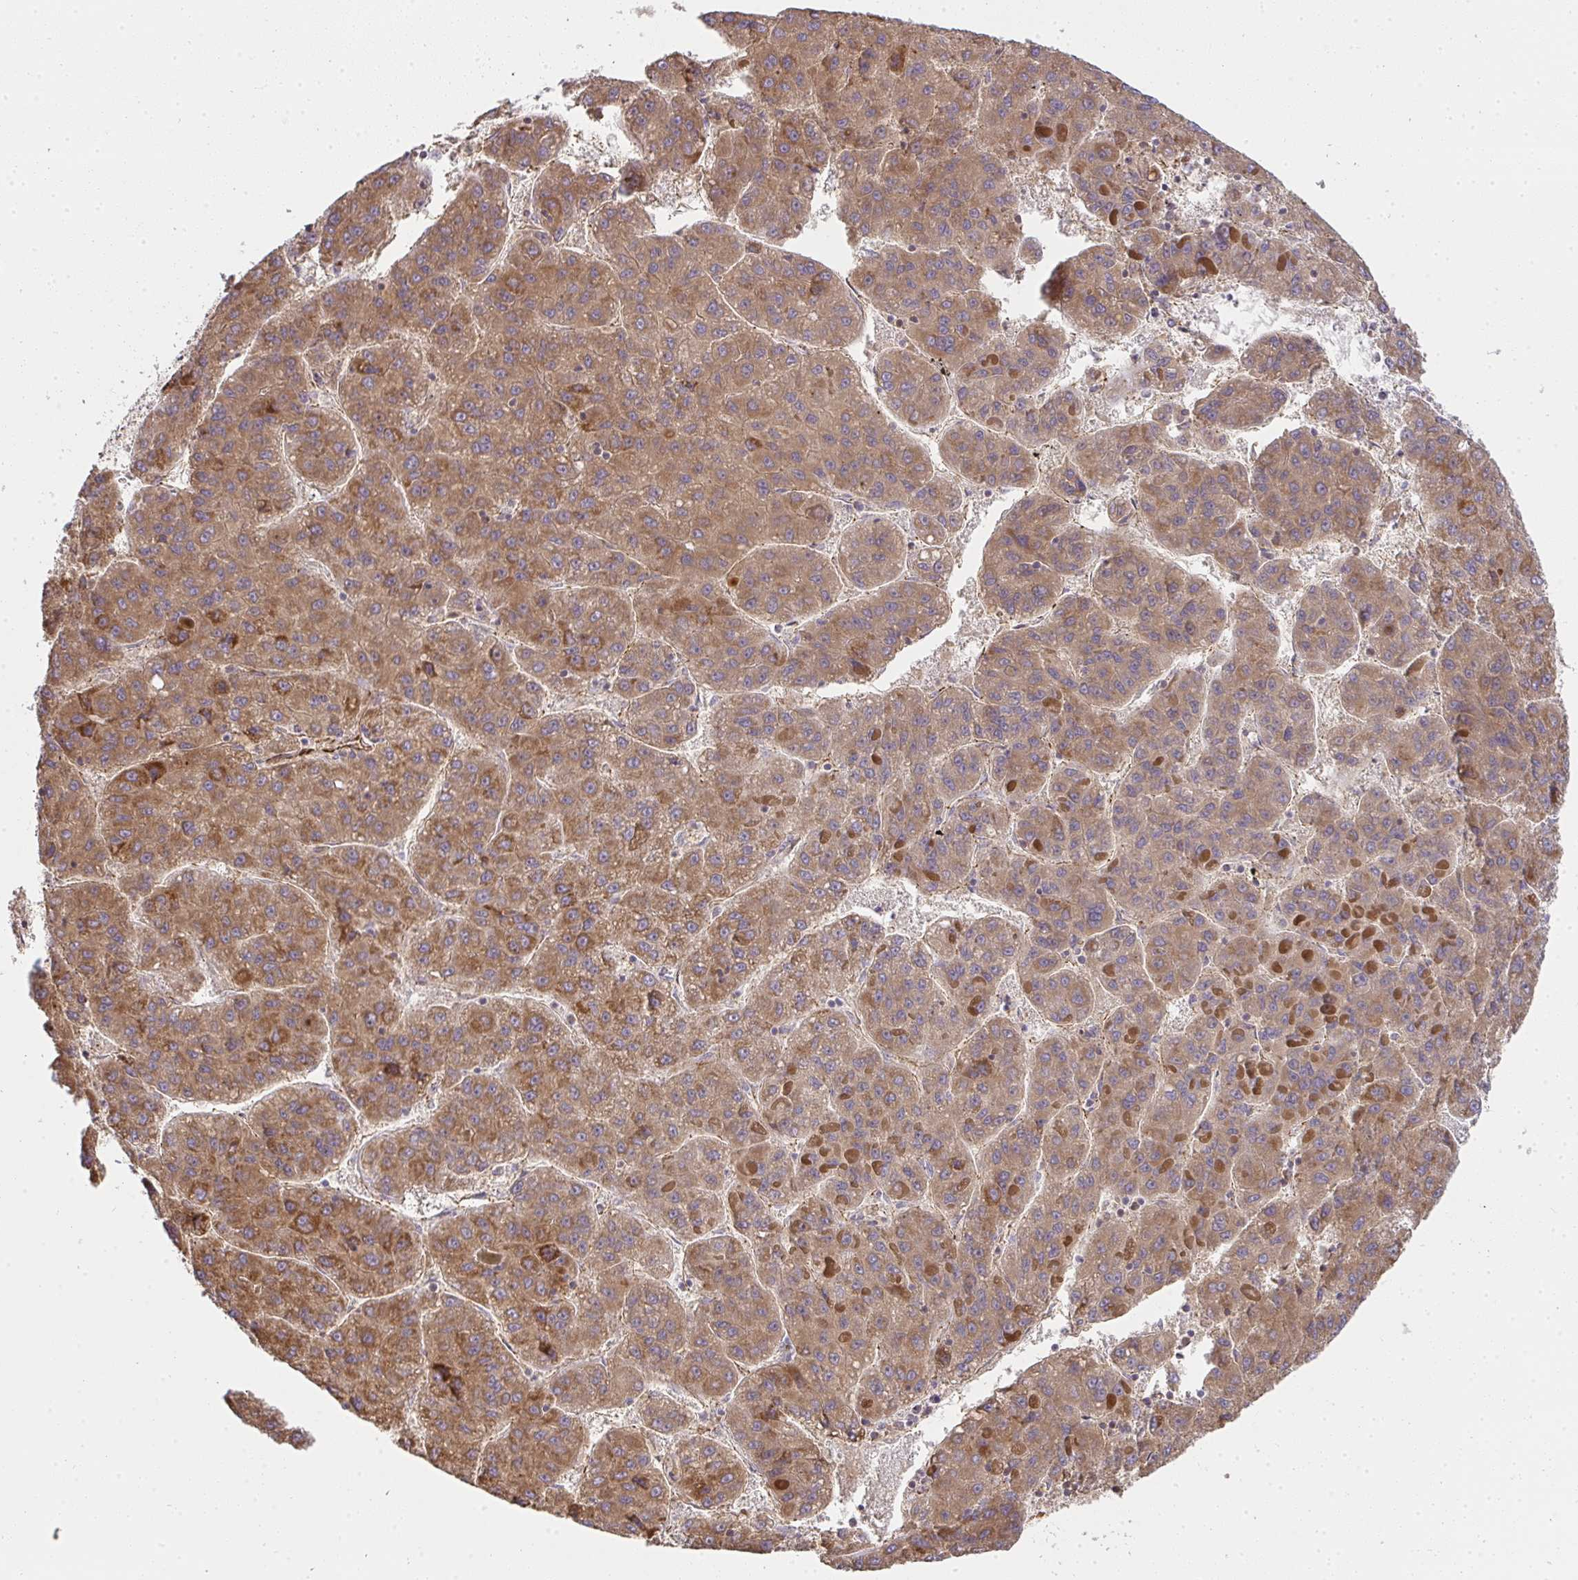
{"staining": {"intensity": "moderate", "quantity": ">75%", "location": "cytoplasmic/membranous"}, "tissue": "liver cancer", "cell_type": "Tumor cells", "image_type": "cancer", "snomed": [{"axis": "morphology", "description": "Carcinoma, Hepatocellular, NOS"}, {"axis": "topography", "description": "Liver"}], "caption": "Immunohistochemical staining of human hepatocellular carcinoma (liver) exhibits medium levels of moderate cytoplasmic/membranous expression in about >75% of tumor cells. Ihc stains the protein of interest in brown and the nuclei are stained blue.", "gene": "B4GALT6", "patient": {"sex": "female", "age": 82}}